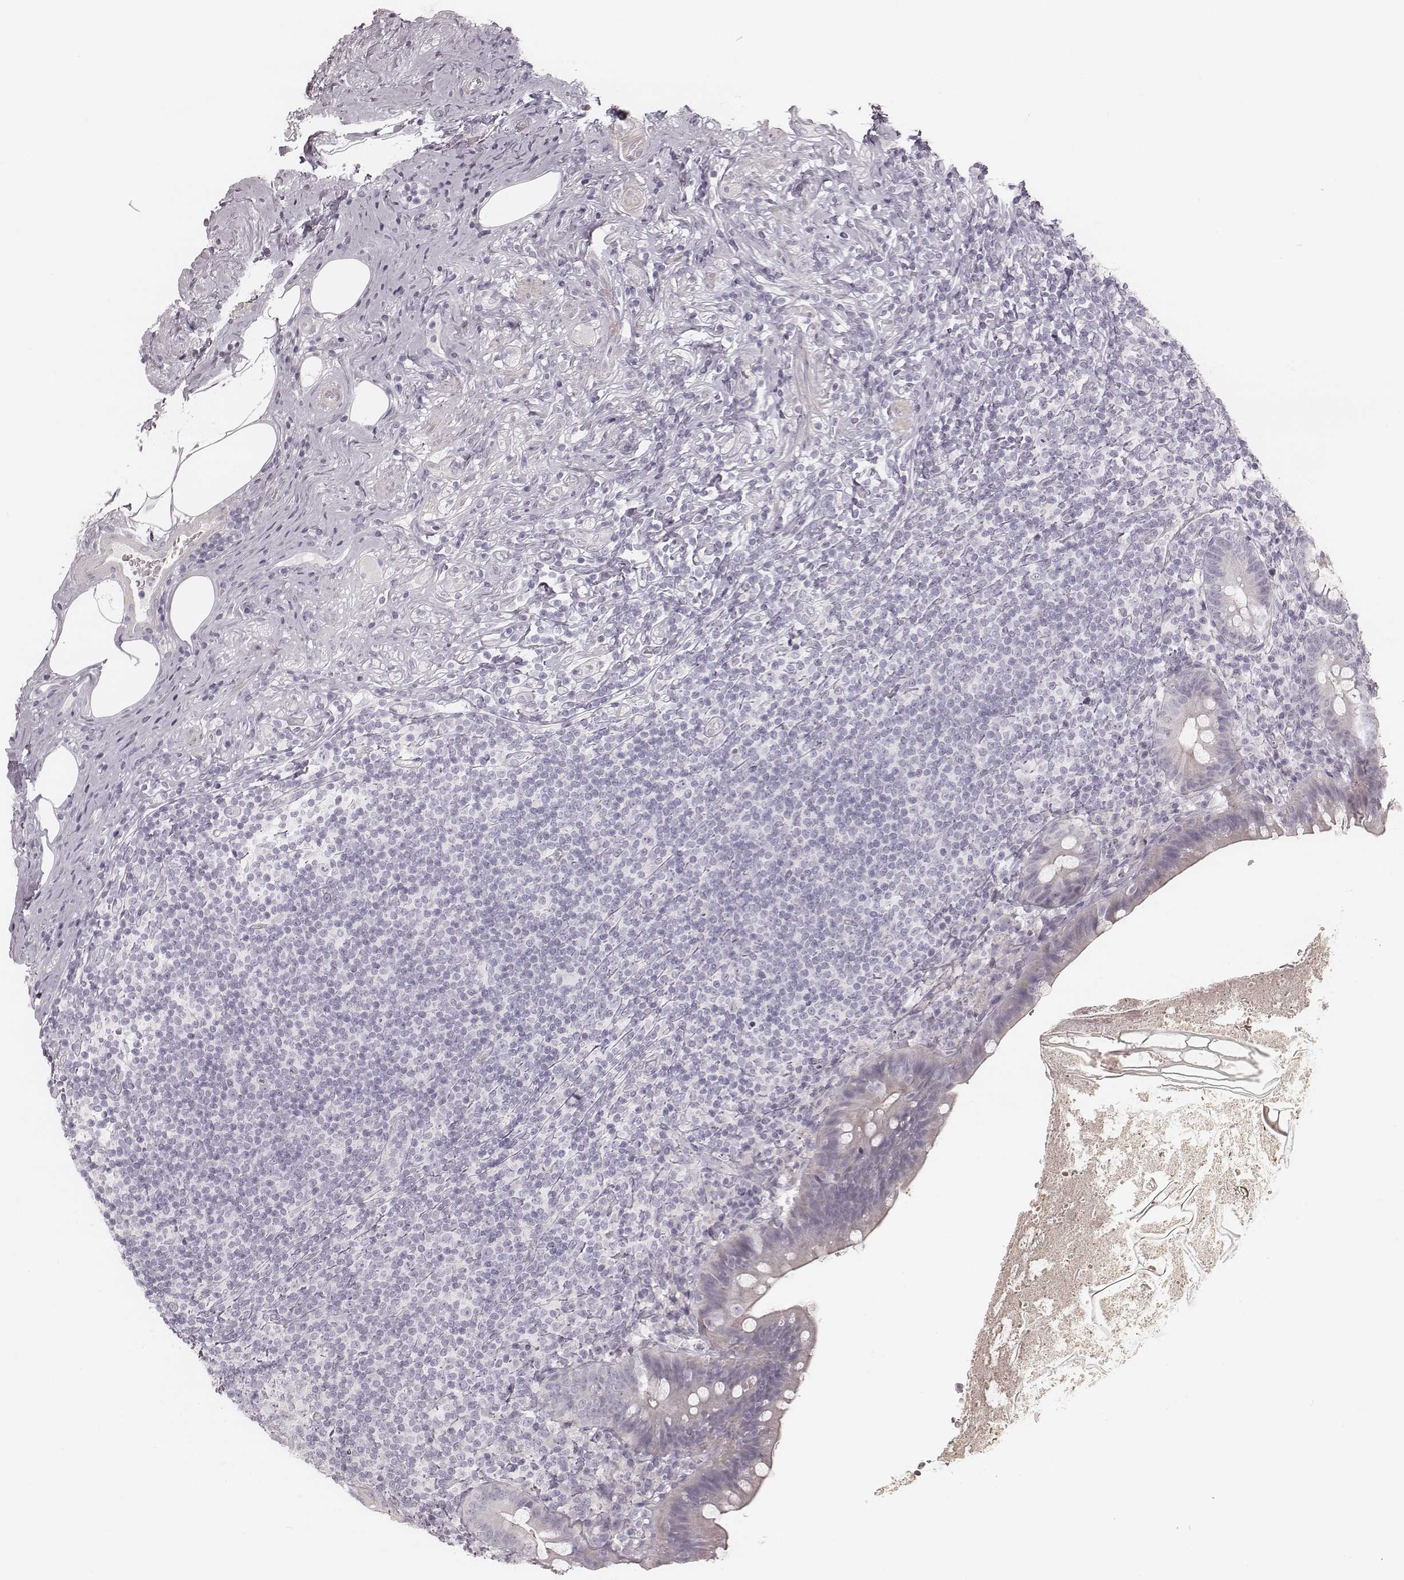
{"staining": {"intensity": "negative", "quantity": "none", "location": "none"}, "tissue": "appendix", "cell_type": "Glandular cells", "image_type": "normal", "snomed": [{"axis": "morphology", "description": "Normal tissue, NOS"}, {"axis": "topography", "description": "Appendix"}], "caption": "Micrograph shows no significant protein expression in glandular cells of benign appendix. (DAB (3,3'-diaminobenzidine) immunohistochemistry, high magnification).", "gene": "SPATA24", "patient": {"sex": "male", "age": 47}}